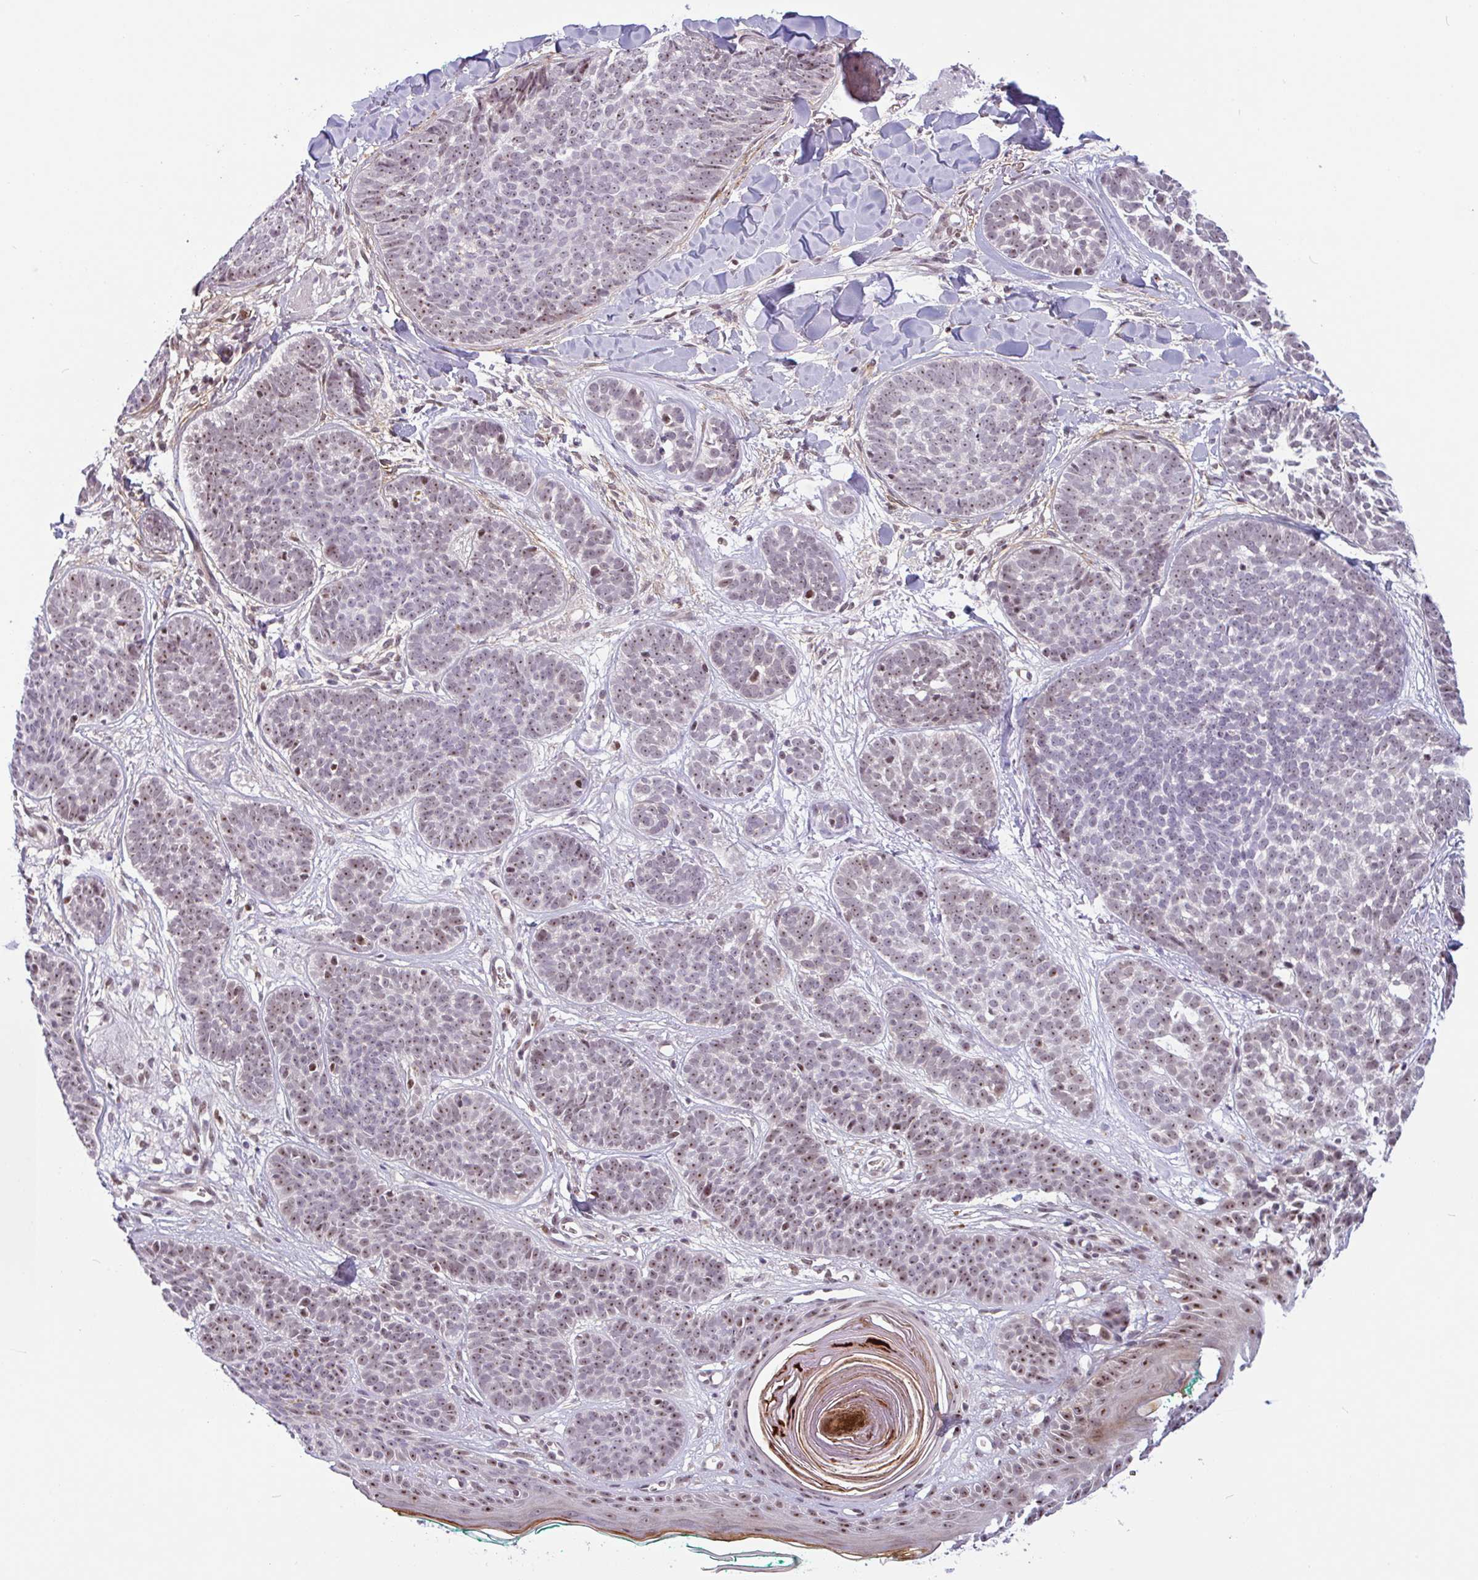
{"staining": {"intensity": "weak", "quantity": "25%-75%", "location": "nuclear"}, "tissue": "skin cancer", "cell_type": "Tumor cells", "image_type": "cancer", "snomed": [{"axis": "morphology", "description": "Basal cell carcinoma"}, {"axis": "topography", "description": "Skin"}, {"axis": "topography", "description": "Skin of neck"}, {"axis": "topography", "description": "Skin of shoulder"}, {"axis": "topography", "description": "Skin of back"}], "caption": "Skin cancer stained for a protein (brown) reveals weak nuclear positive positivity in approximately 25%-75% of tumor cells.", "gene": "TMEM119", "patient": {"sex": "male", "age": 80}}